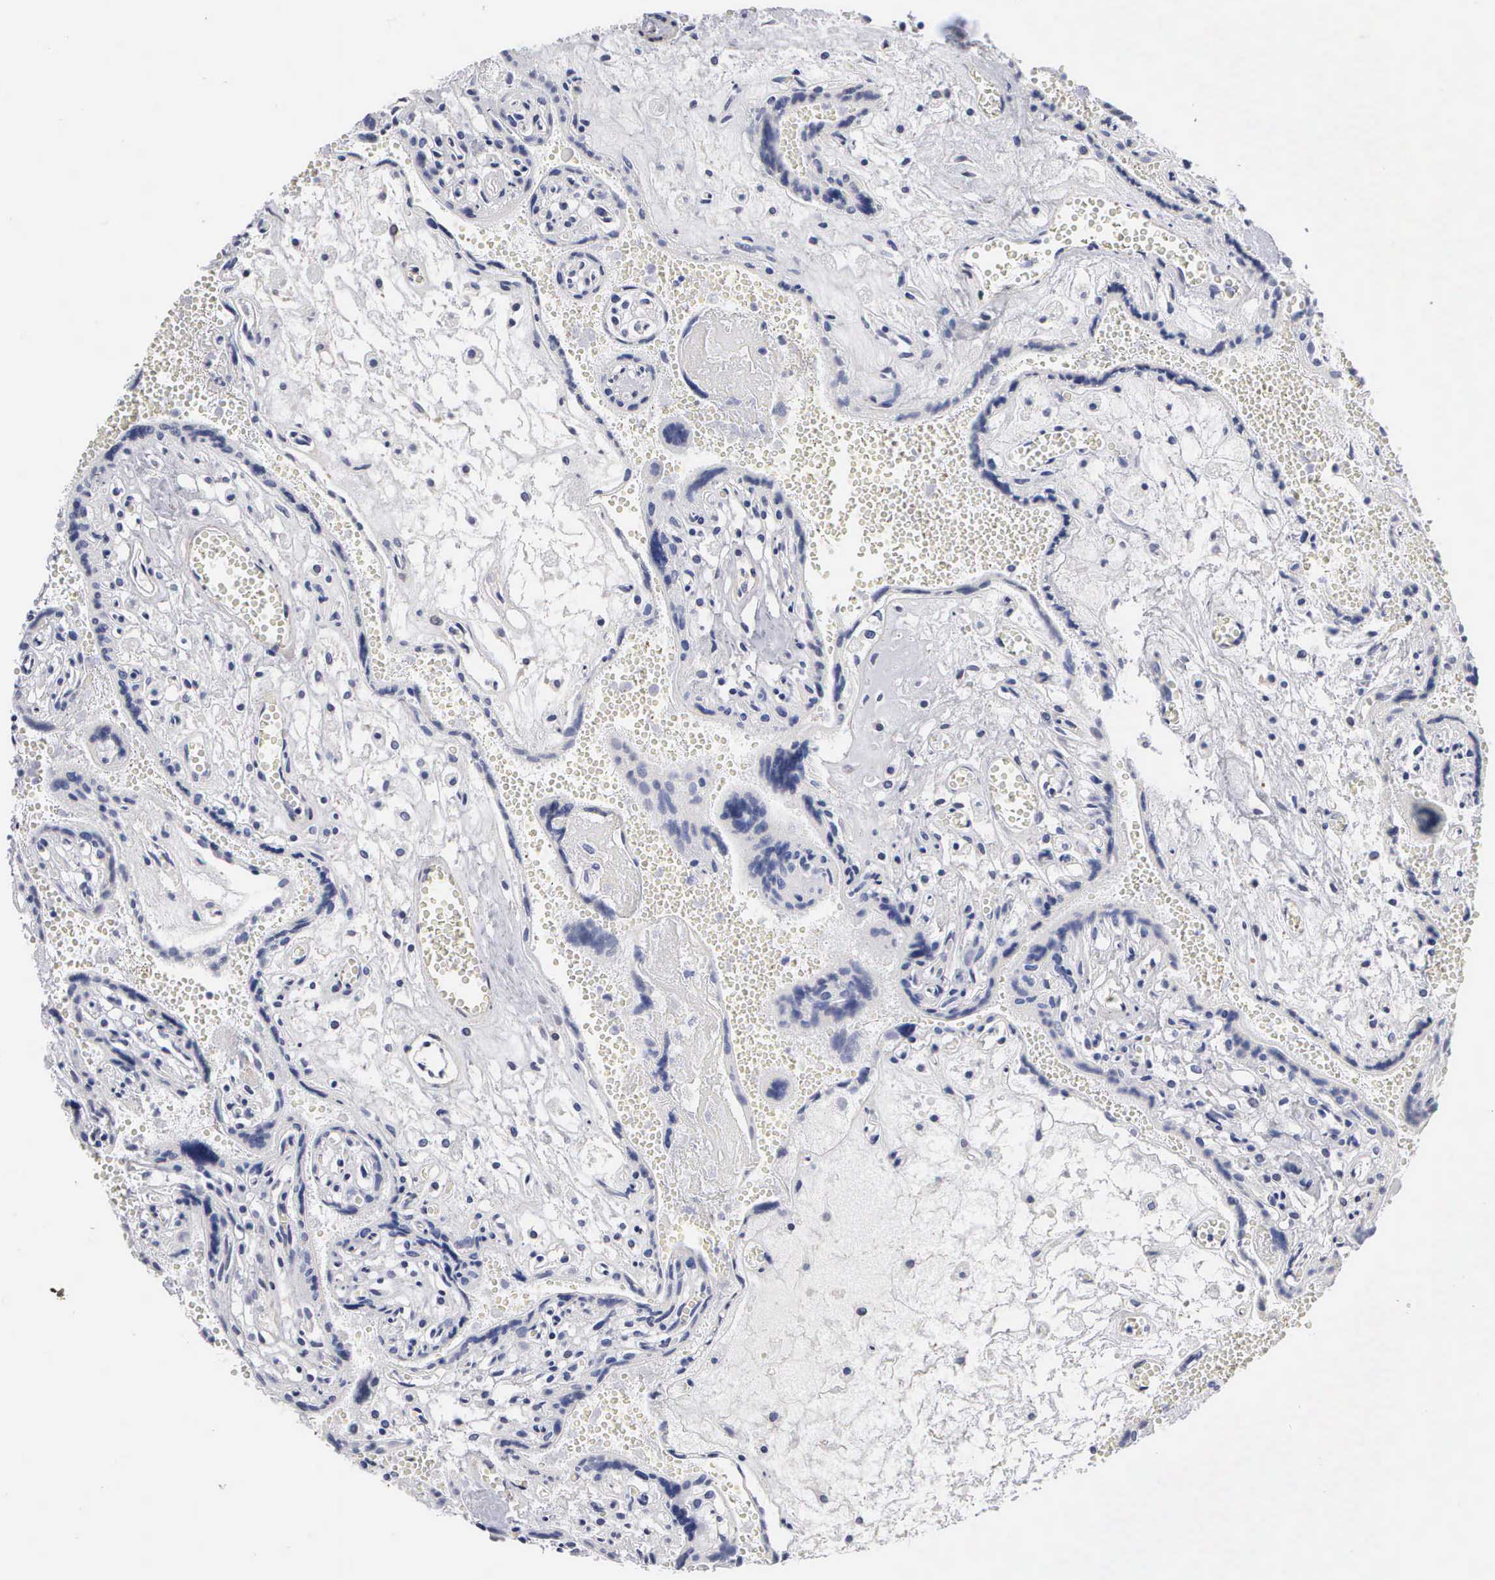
{"staining": {"intensity": "weak", "quantity": "25%-75%", "location": "cytoplasmic/membranous"}, "tissue": "placenta", "cell_type": "Decidual cells", "image_type": "normal", "snomed": [{"axis": "morphology", "description": "Normal tissue, NOS"}, {"axis": "topography", "description": "Placenta"}], "caption": "Placenta stained with DAB (3,3'-diaminobenzidine) immunohistochemistry (IHC) demonstrates low levels of weak cytoplasmic/membranous staining in about 25%-75% of decidual cells.", "gene": "ELFN2", "patient": {"sex": "female", "age": 40}}